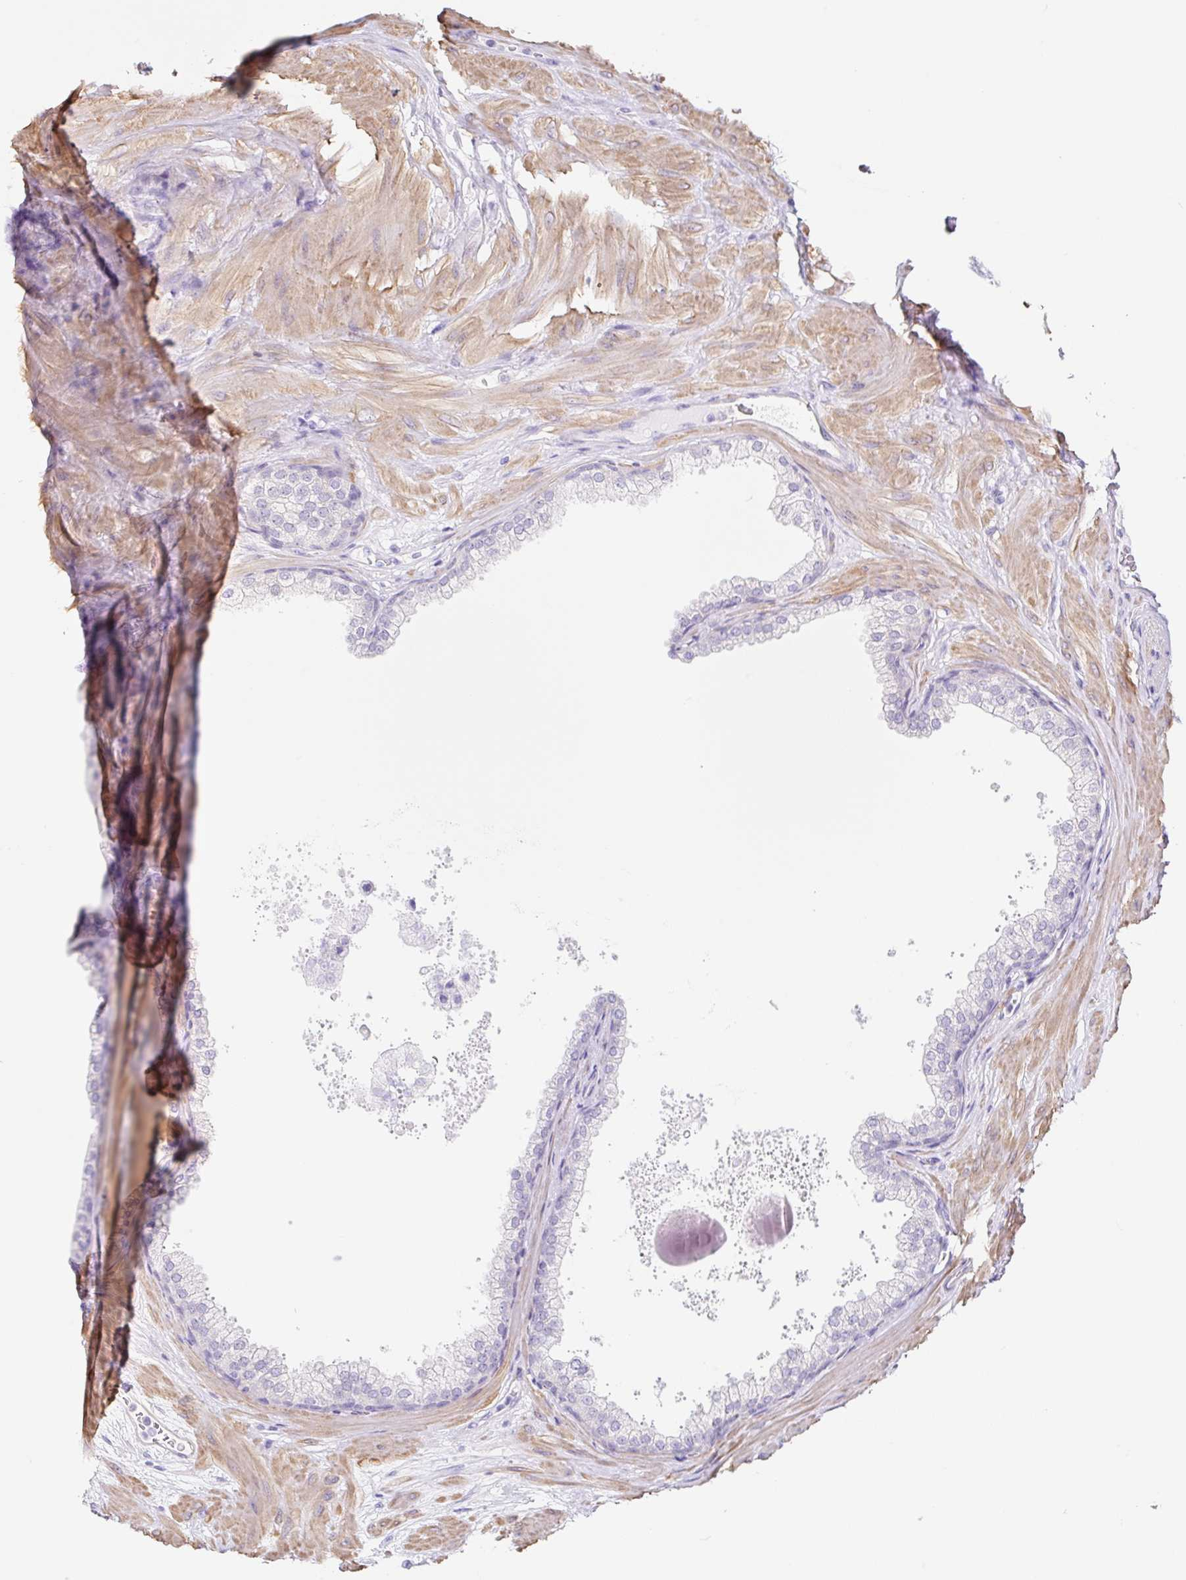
{"staining": {"intensity": "negative", "quantity": "none", "location": "none"}, "tissue": "prostate", "cell_type": "Glandular cells", "image_type": "normal", "snomed": [{"axis": "morphology", "description": "Normal tissue, NOS"}, {"axis": "topography", "description": "Prostate"}], "caption": "Immunohistochemical staining of unremarkable prostate shows no significant positivity in glandular cells.", "gene": "DCAF17", "patient": {"sex": "male", "age": 37}}